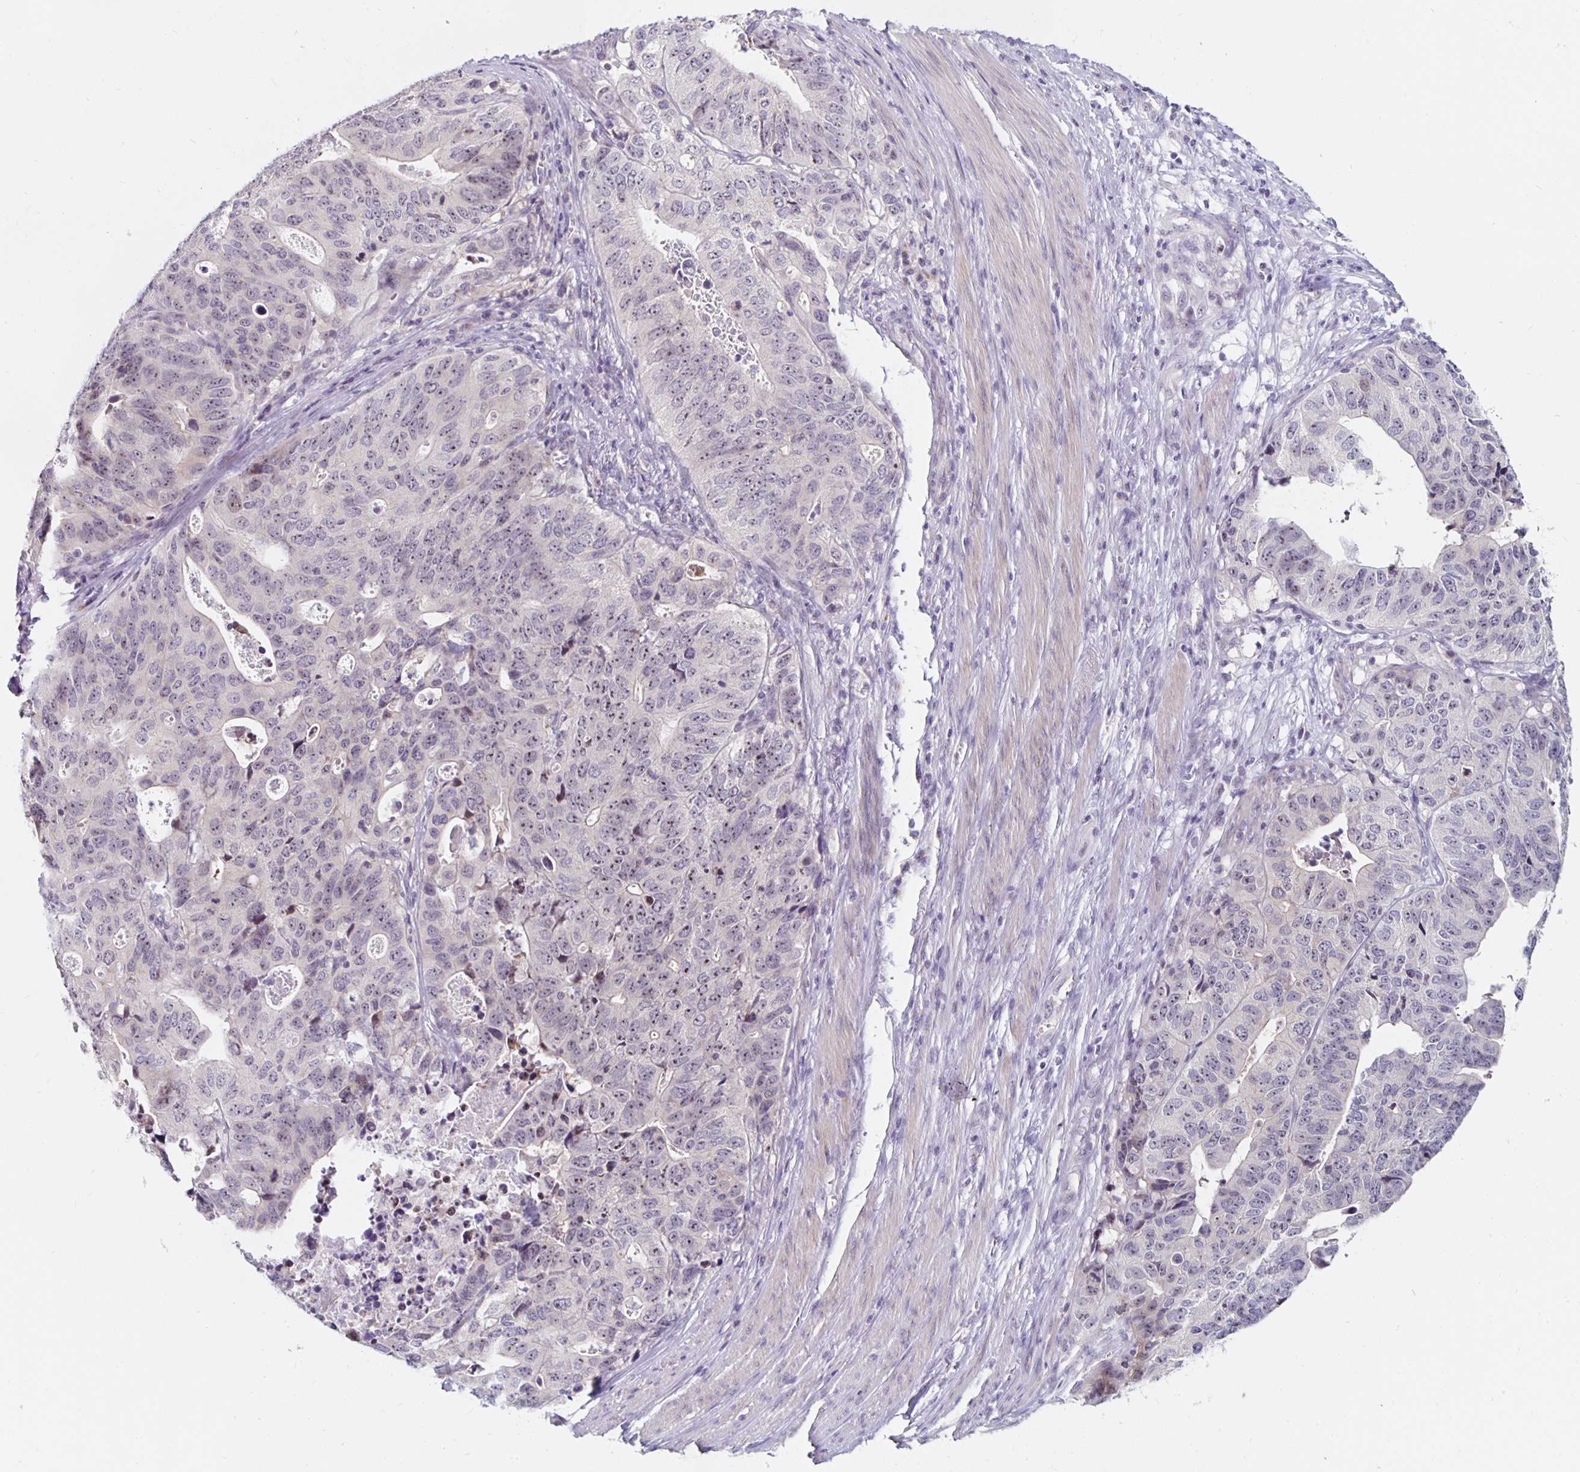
{"staining": {"intensity": "weak", "quantity": "25%-75%", "location": "nuclear"}, "tissue": "stomach cancer", "cell_type": "Tumor cells", "image_type": "cancer", "snomed": [{"axis": "morphology", "description": "Adenocarcinoma, NOS"}, {"axis": "topography", "description": "Stomach, upper"}], "caption": "The immunohistochemical stain shows weak nuclear expression in tumor cells of adenocarcinoma (stomach) tissue.", "gene": "NUP85", "patient": {"sex": "female", "age": 67}}